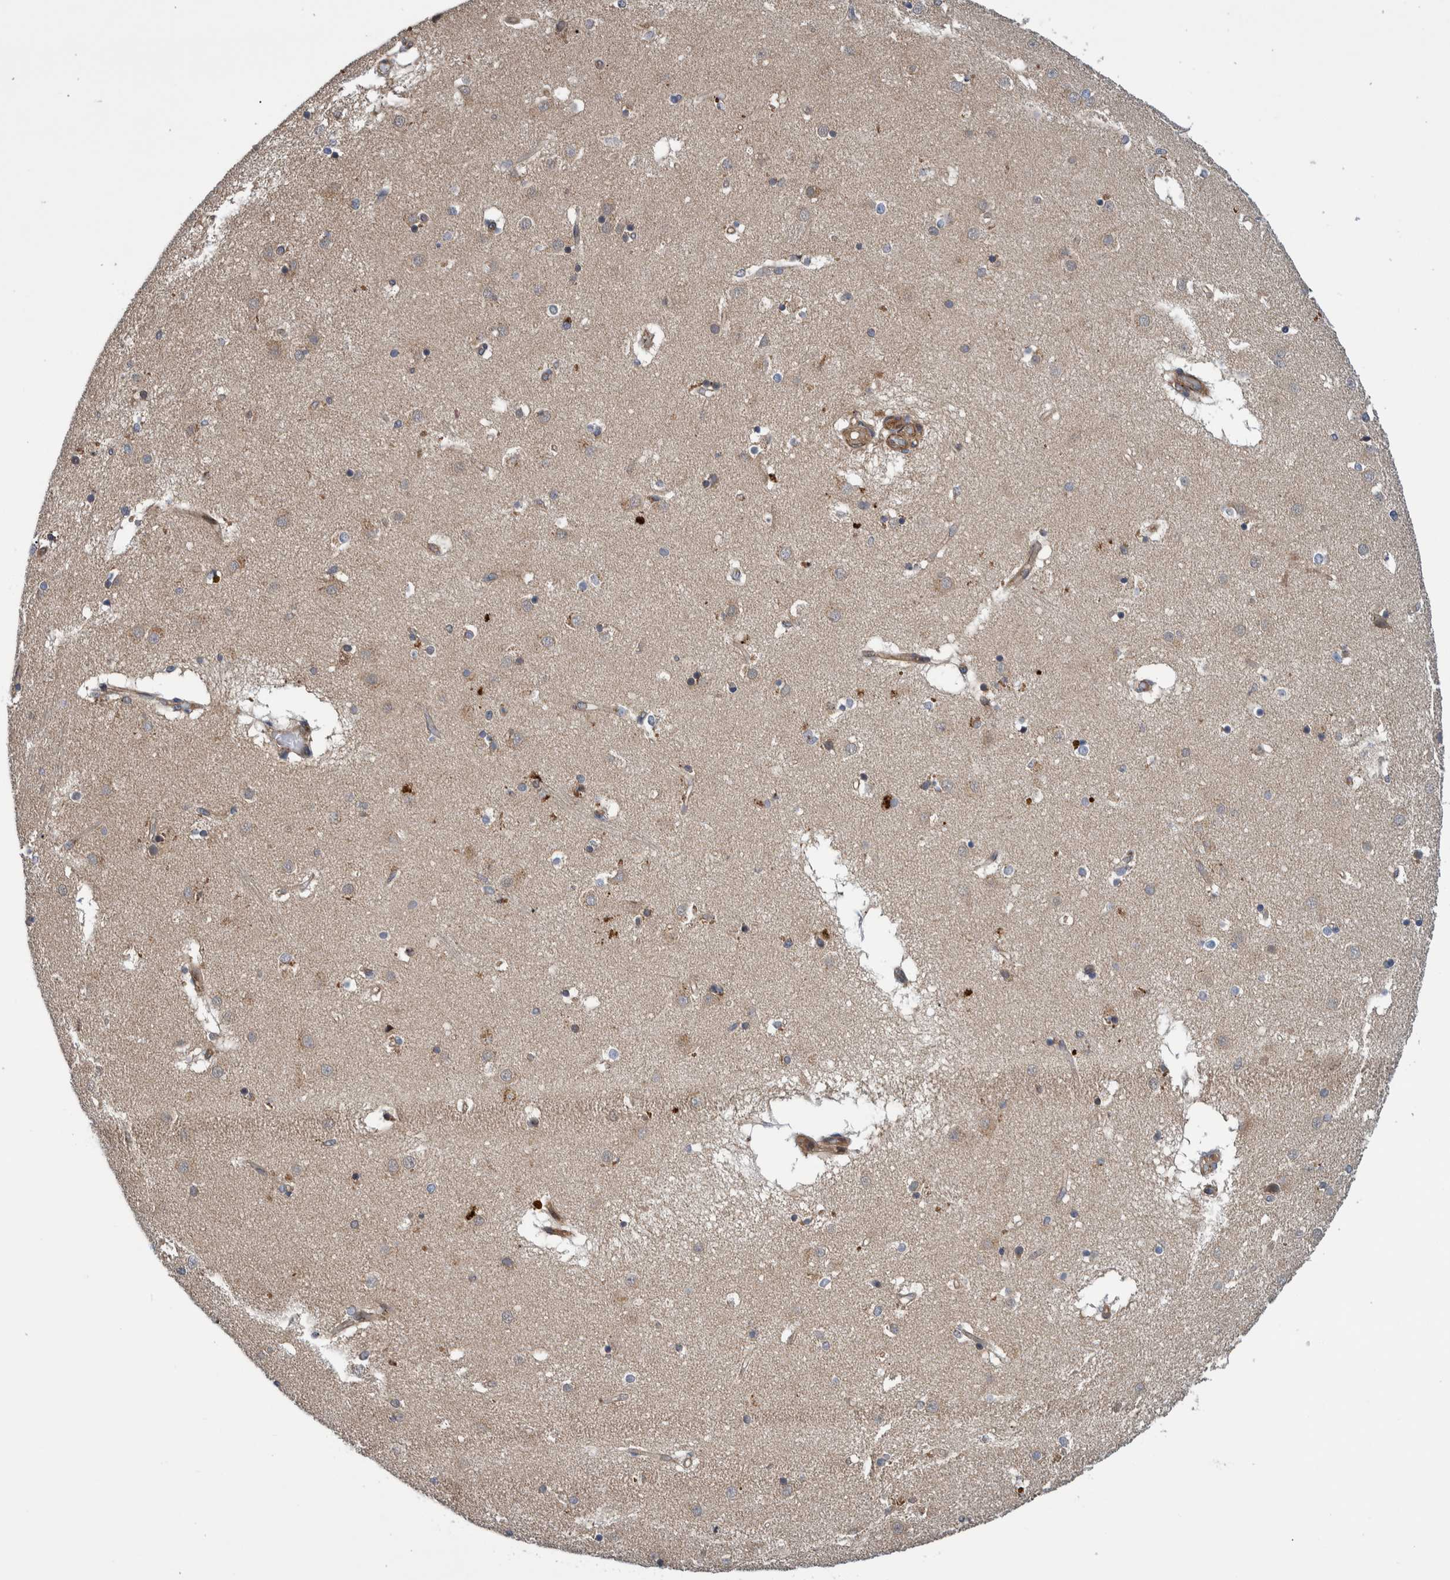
{"staining": {"intensity": "moderate", "quantity": "25%-75%", "location": "cytoplasmic/membranous"}, "tissue": "caudate", "cell_type": "Glial cells", "image_type": "normal", "snomed": [{"axis": "morphology", "description": "Normal tissue, NOS"}, {"axis": "topography", "description": "Lateral ventricle wall"}], "caption": "DAB (3,3'-diaminobenzidine) immunohistochemical staining of unremarkable human caudate displays moderate cytoplasmic/membranous protein positivity in about 25%-75% of glial cells.", "gene": "GRPEL2", "patient": {"sex": "male", "age": 70}}